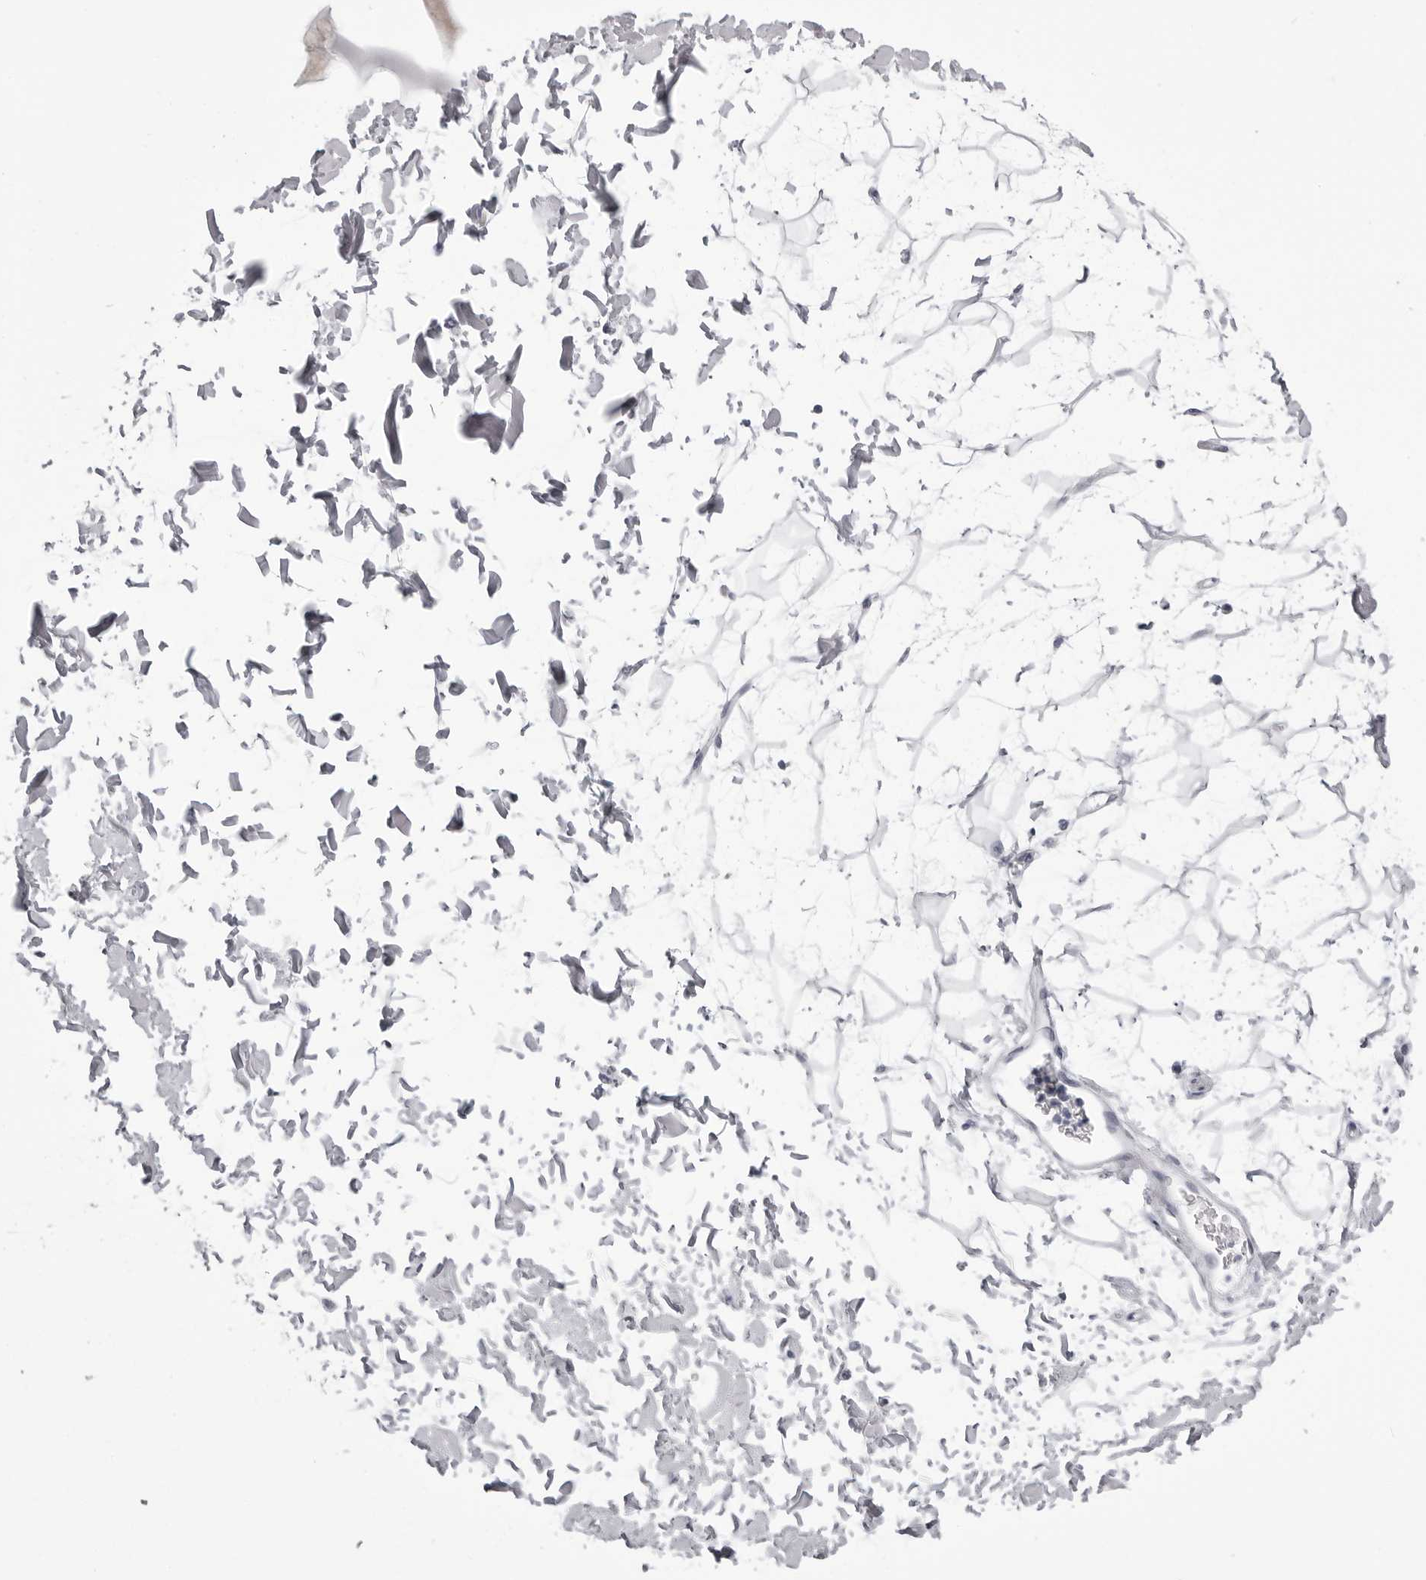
{"staining": {"intensity": "negative", "quantity": "none", "location": "none"}, "tissue": "adipose tissue", "cell_type": "Adipocytes", "image_type": "normal", "snomed": [{"axis": "morphology", "description": "Normal tissue, NOS"}, {"axis": "topography", "description": "Soft tissue"}], "caption": "High power microscopy histopathology image of an immunohistochemistry (IHC) micrograph of benign adipose tissue, revealing no significant staining in adipocytes. The staining is performed using DAB brown chromogen with nuclei counter-stained in using hematoxylin.", "gene": "BPIFA1", "patient": {"sex": "male", "age": 72}}